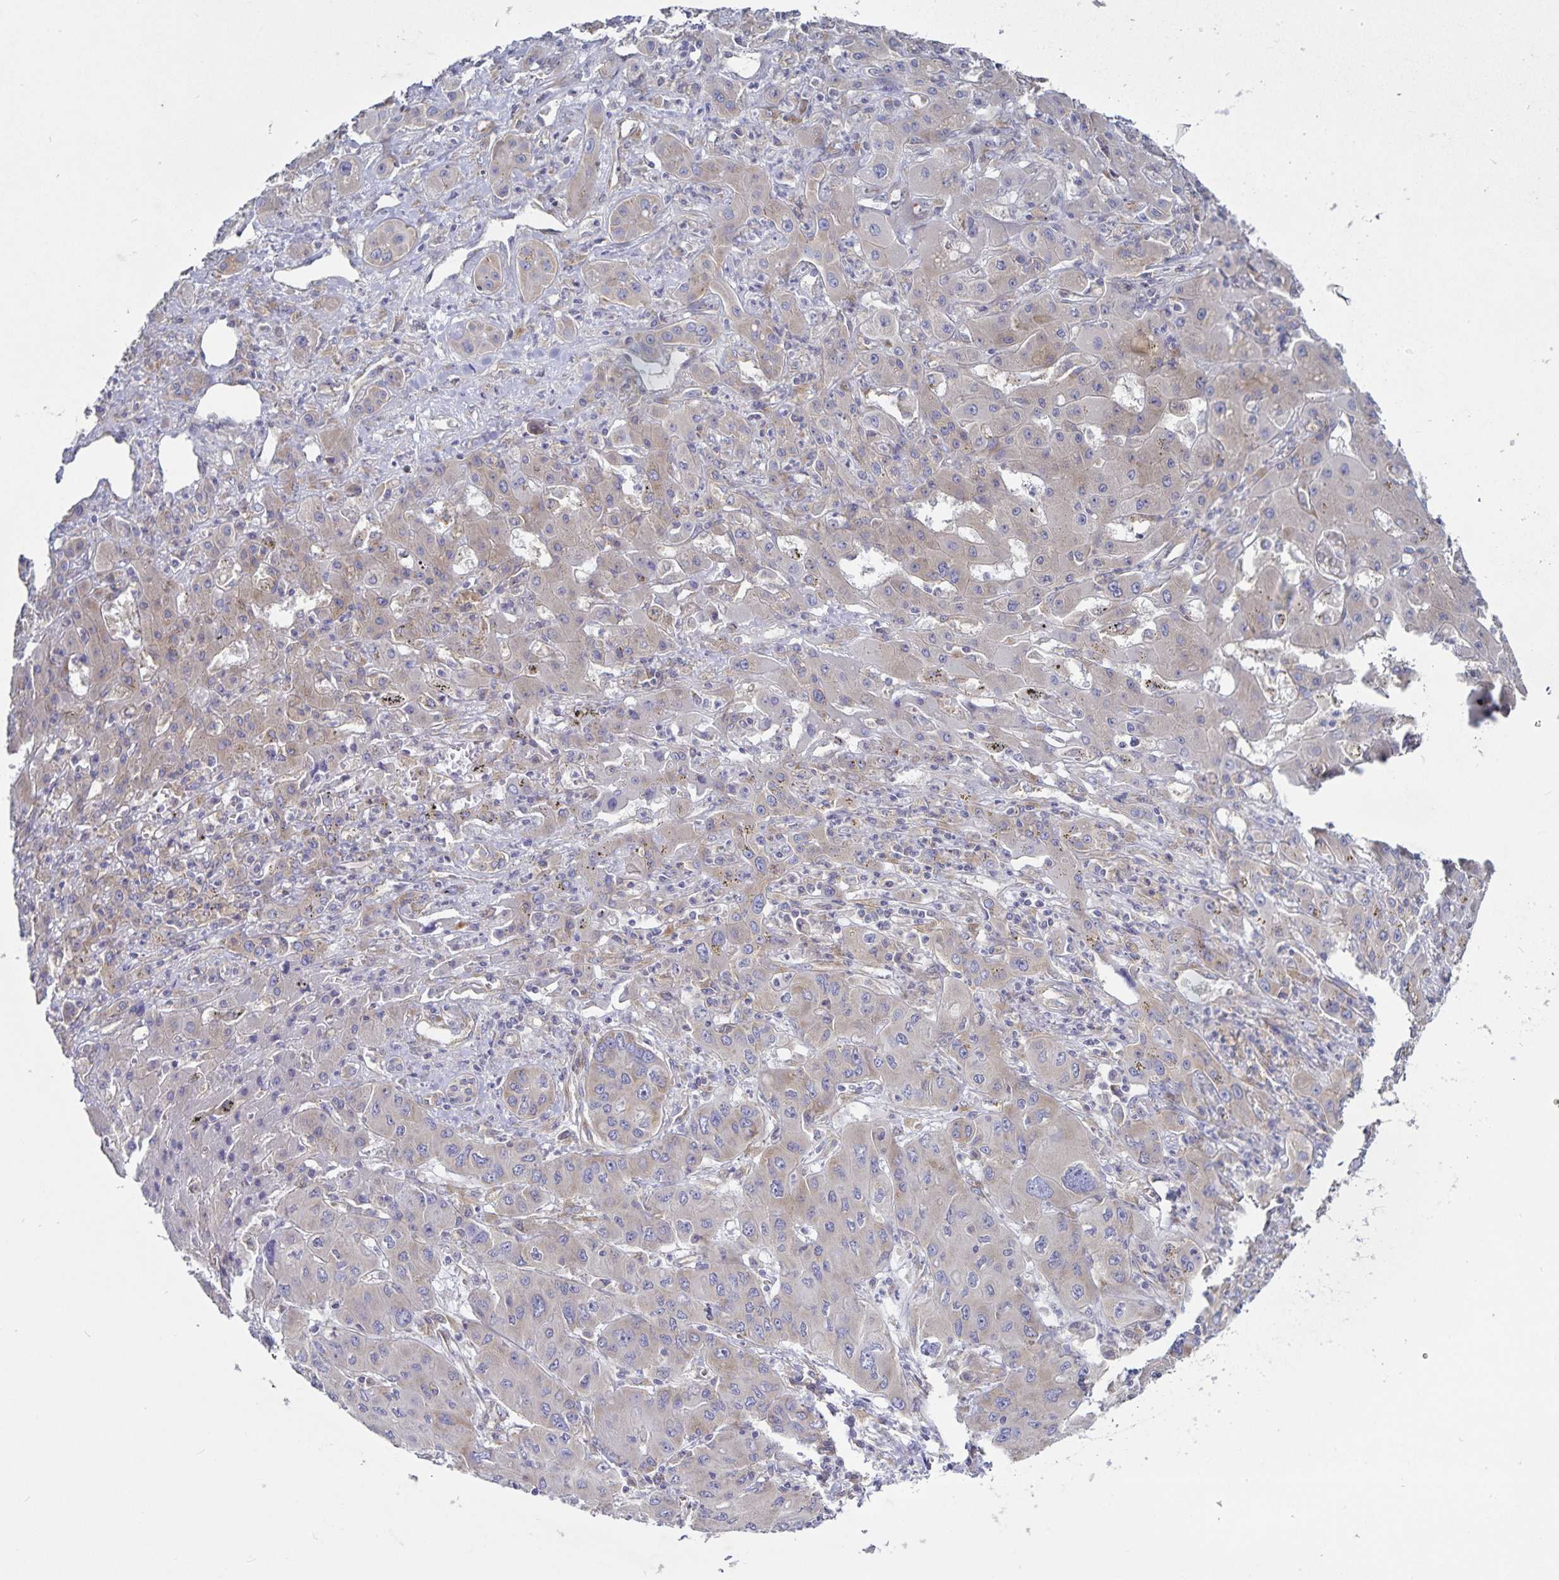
{"staining": {"intensity": "weak", "quantity": "25%-75%", "location": "cytoplasmic/membranous"}, "tissue": "liver cancer", "cell_type": "Tumor cells", "image_type": "cancer", "snomed": [{"axis": "morphology", "description": "Cholangiocarcinoma"}, {"axis": "topography", "description": "Liver"}], "caption": "Human liver cholangiocarcinoma stained for a protein (brown) displays weak cytoplasmic/membranous positive staining in about 25%-75% of tumor cells.", "gene": "FAM120A", "patient": {"sex": "male", "age": 67}}